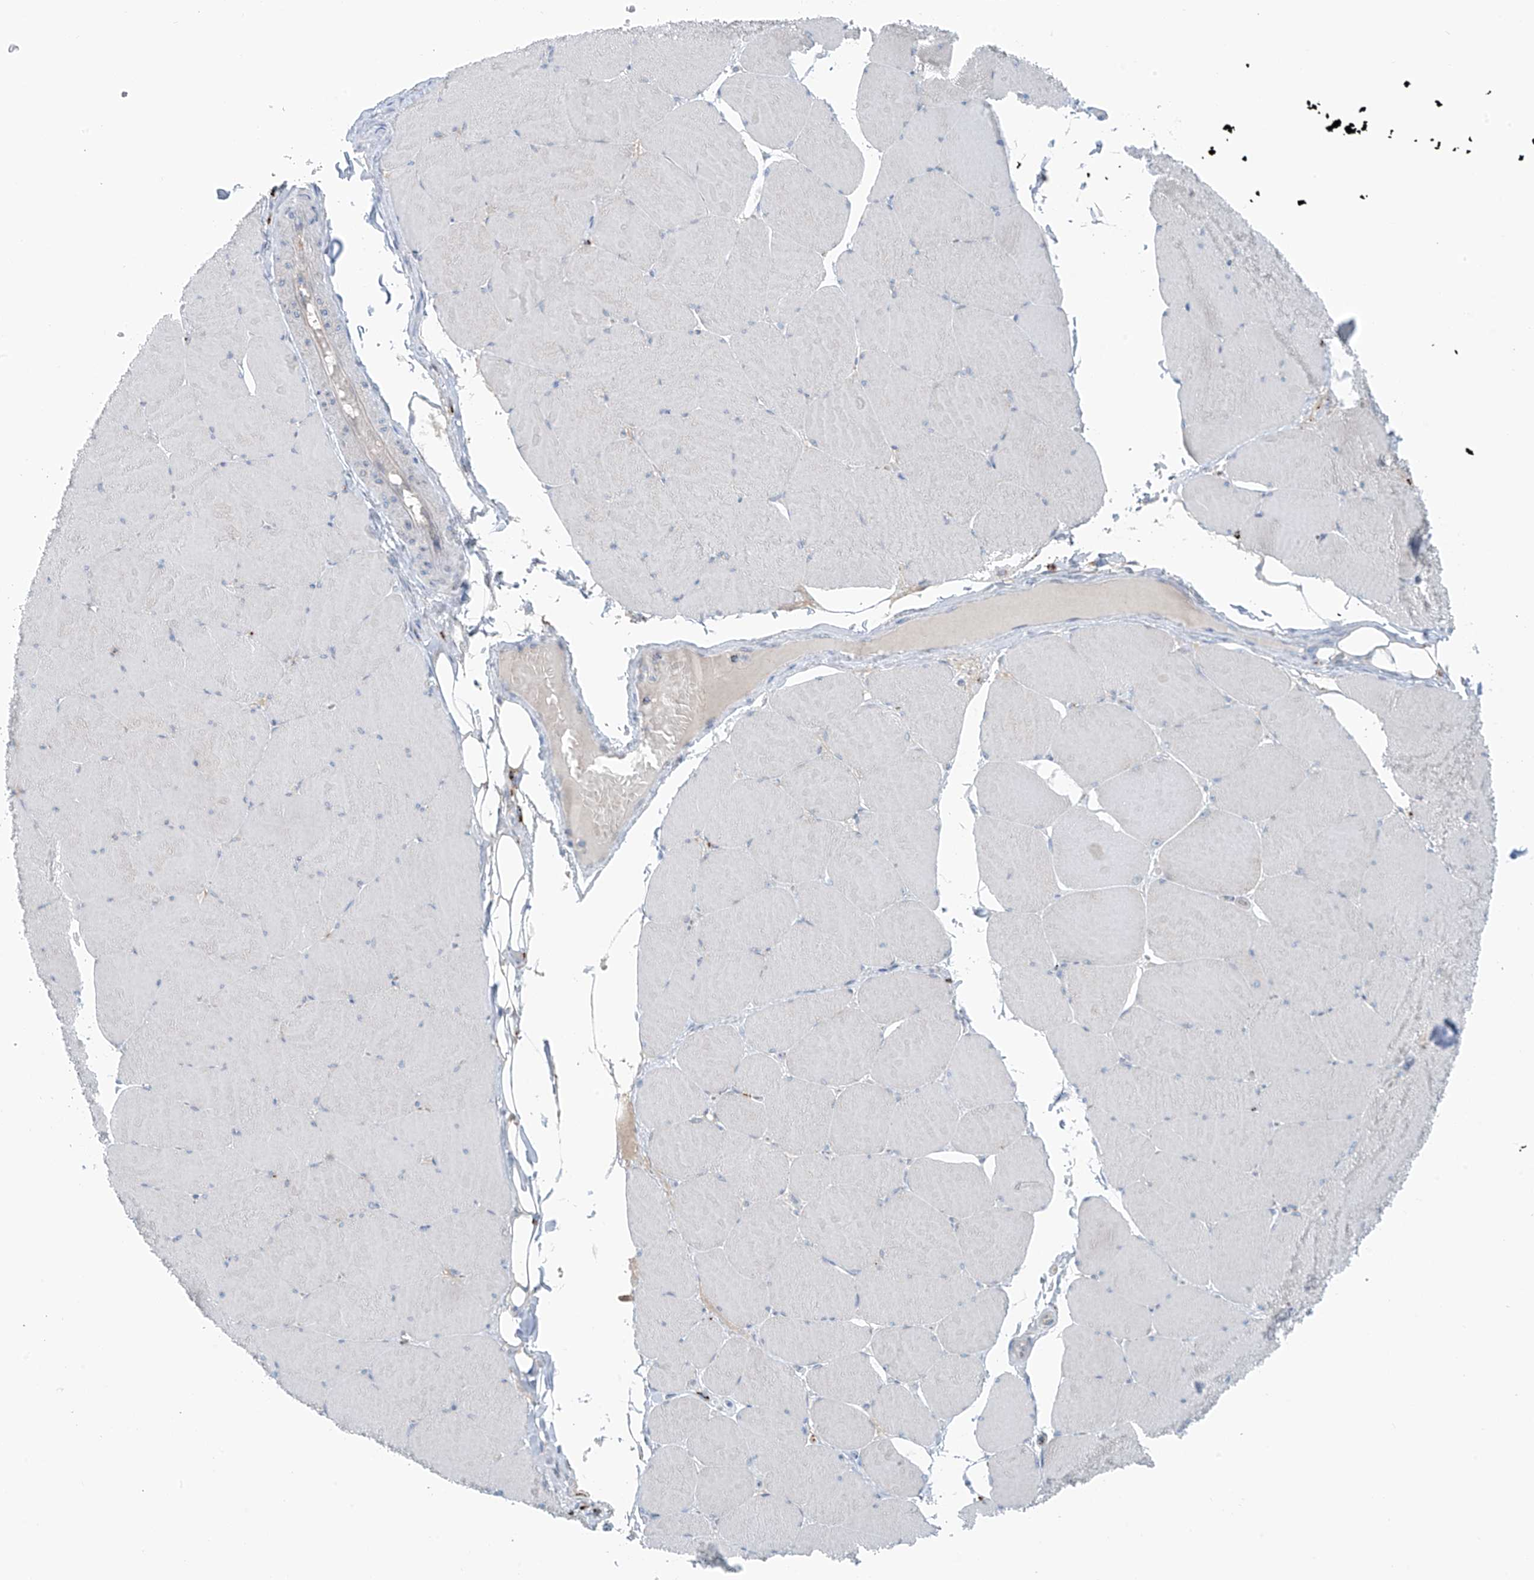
{"staining": {"intensity": "negative", "quantity": "none", "location": "none"}, "tissue": "skeletal muscle", "cell_type": "Myocytes", "image_type": "normal", "snomed": [{"axis": "morphology", "description": "Normal tissue, NOS"}, {"axis": "topography", "description": "Skeletal muscle"}, {"axis": "topography", "description": "Head-Neck"}], "caption": "This is a photomicrograph of immunohistochemistry staining of unremarkable skeletal muscle, which shows no positivity in myocytes.", "gene": "ZNF793", "patient": {"sex": "male", "age": 66}}